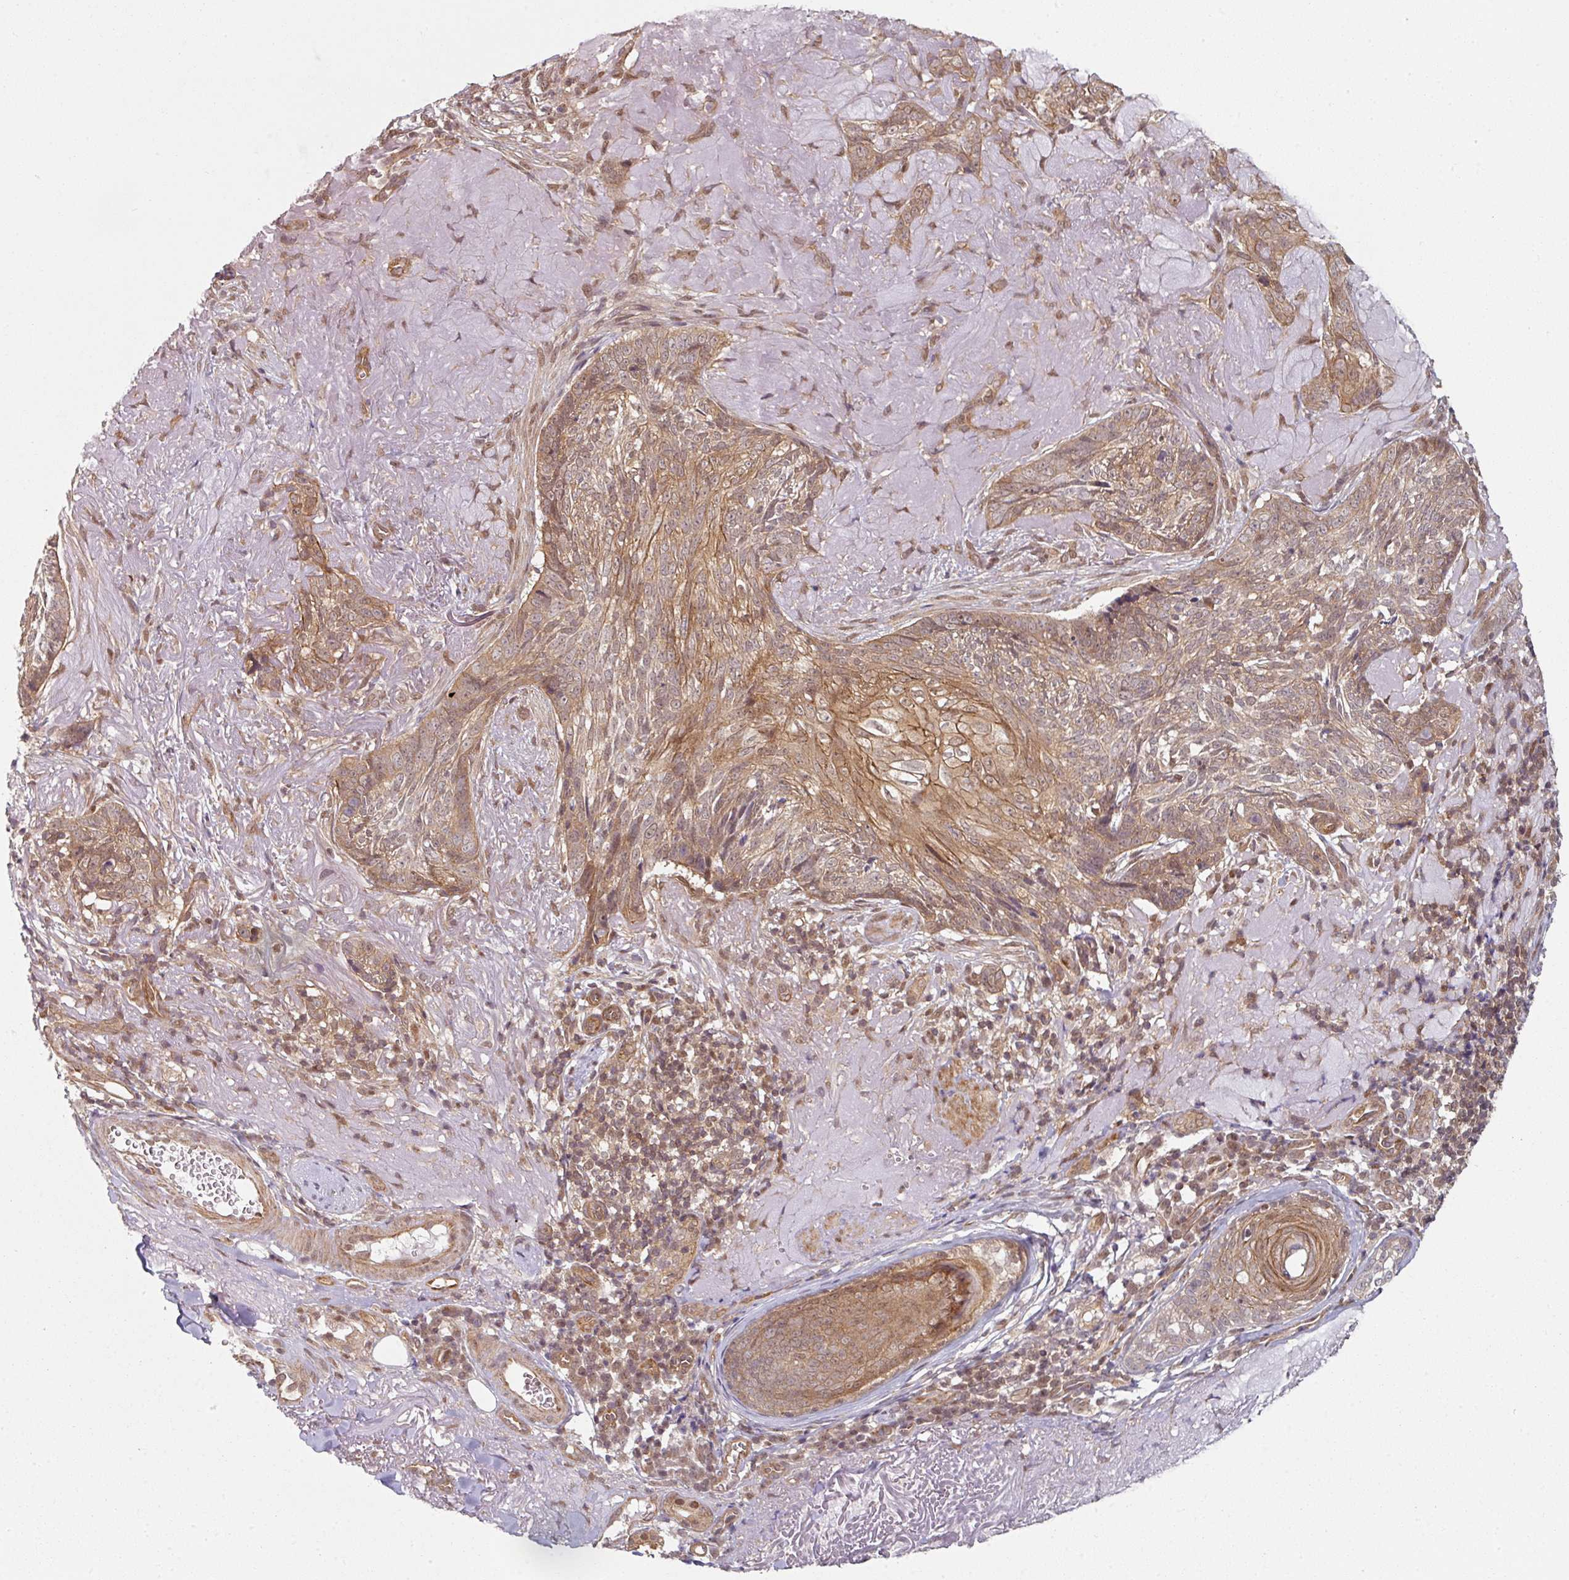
{"staining": {"intensity": "moderate", "quantity": ">75%", "location": "cytoplasmic/membranous"}, "tissue": "skin cancer", "cell_type": "Tumor cells", "image_type": "cancer", "snomed": [{"axis": "morphology", "description": "Basal cell carcinoma"}, {"axis": "topography", "description": "Skin"}, {"axis": "topography", "description": "Skin of face"}], "caption": "Immunohistochemistry (IHC) of skin cancer (basal cell carcinoma) exhibits medium levels of moderate cytoplasmic/membranous staining in about >75% of tumor cells.", "gene": "PSME3IP1", "patient": {"sex": "female", "age": 95}}